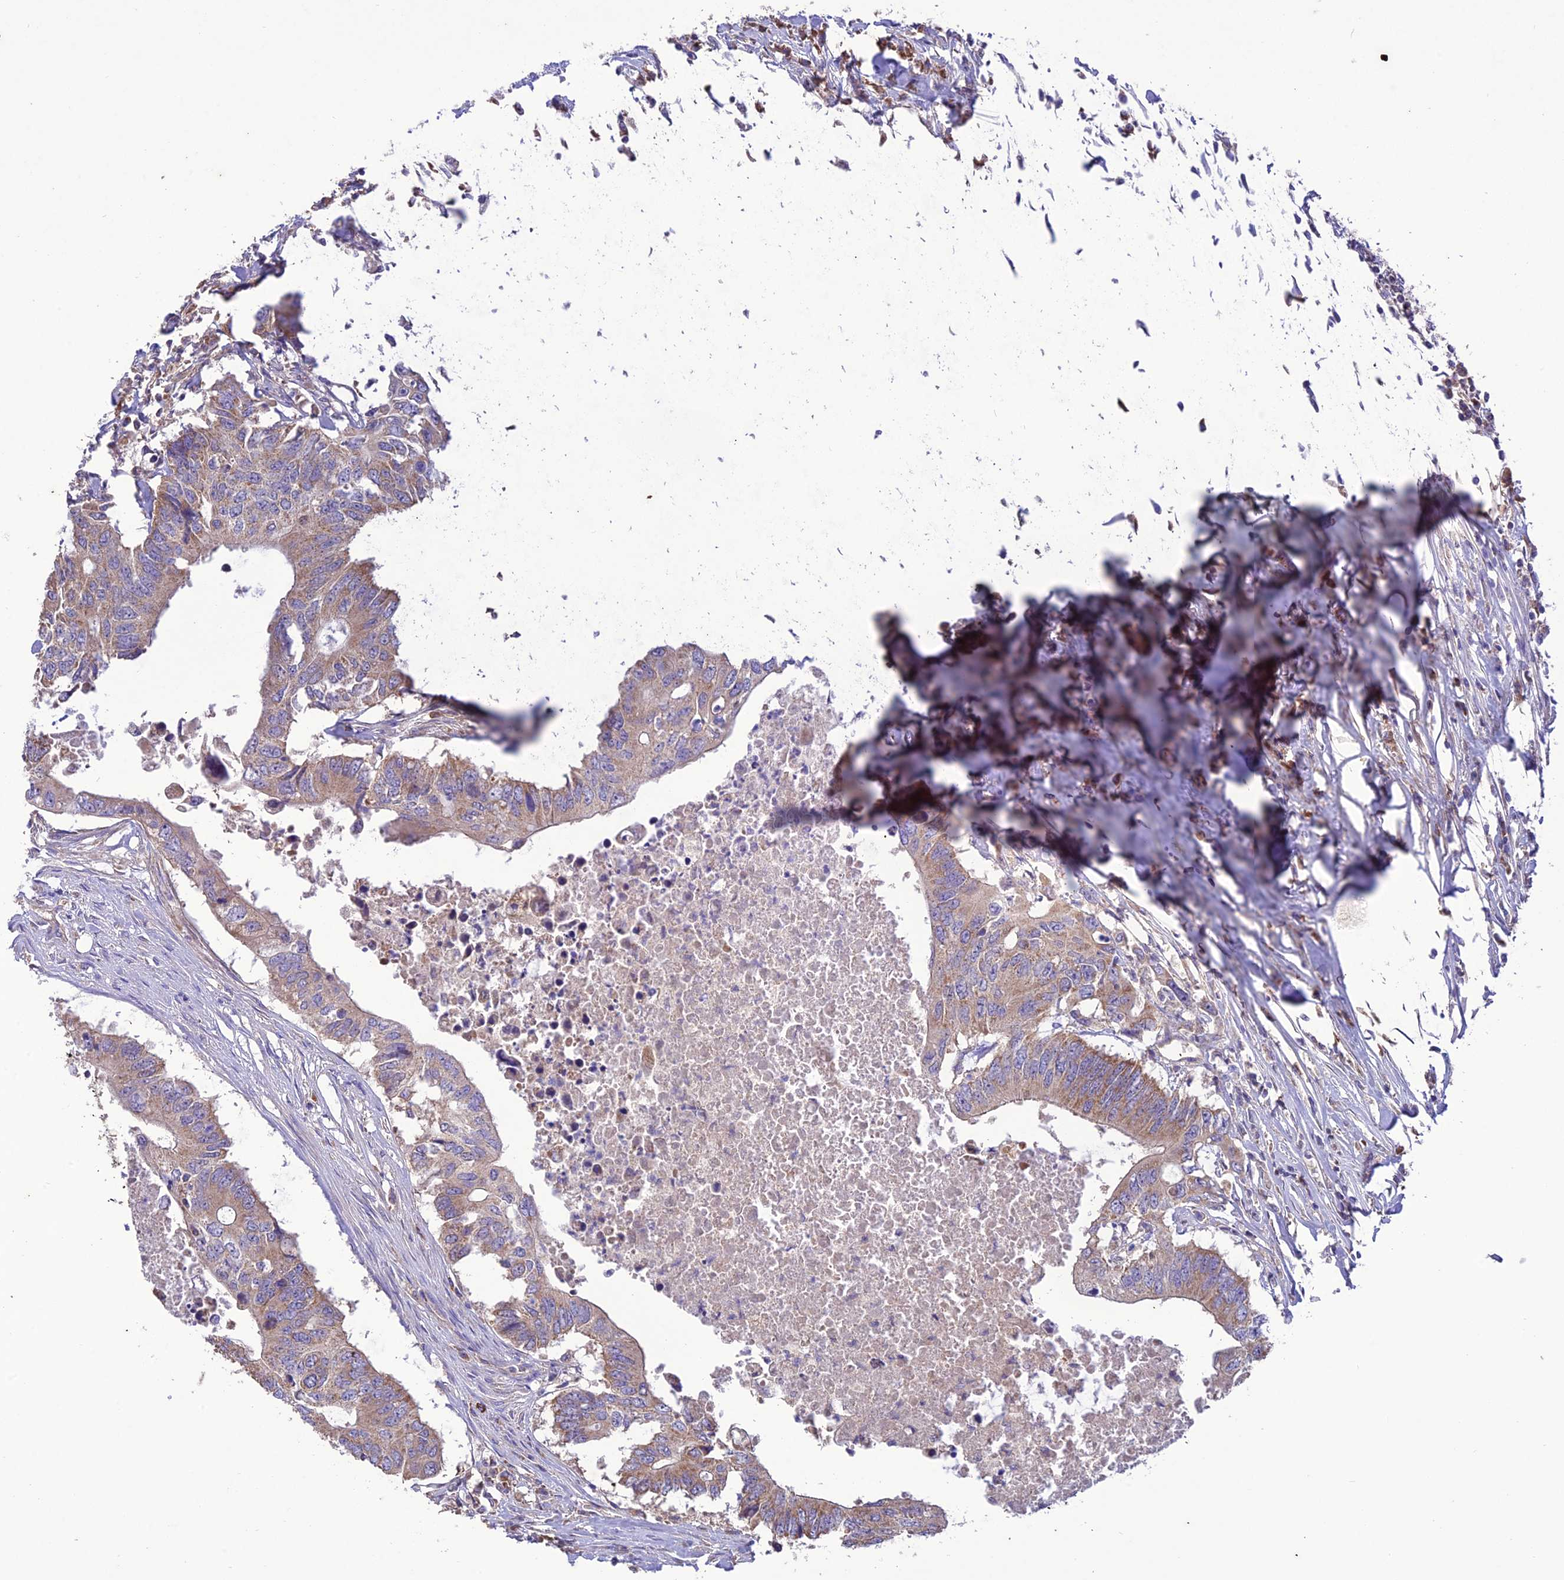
{"staining": {"intensity": "moderate", "quantity": "25%-75%", "location": "cytoplasmic/membranous"}, "tissue": "colorectal cancer", "cell_type": "Tumor cells", "image_type": "cancer", "snomed": [{"axis": "morphology", "description": "Adenocarcinoma, NOS"}, {"axis": "topography", "description": "Colon"}], "caption": "This histopathology image demonstrates immunohistochemistry (IHC) staining of colorectal cancer, with medium moderate cytoplasmic/membranous positivity in about 25%-75% of tumor cells.", "gene": "NDUFAF1", "patient": {"sex": "male", "age": 71}}